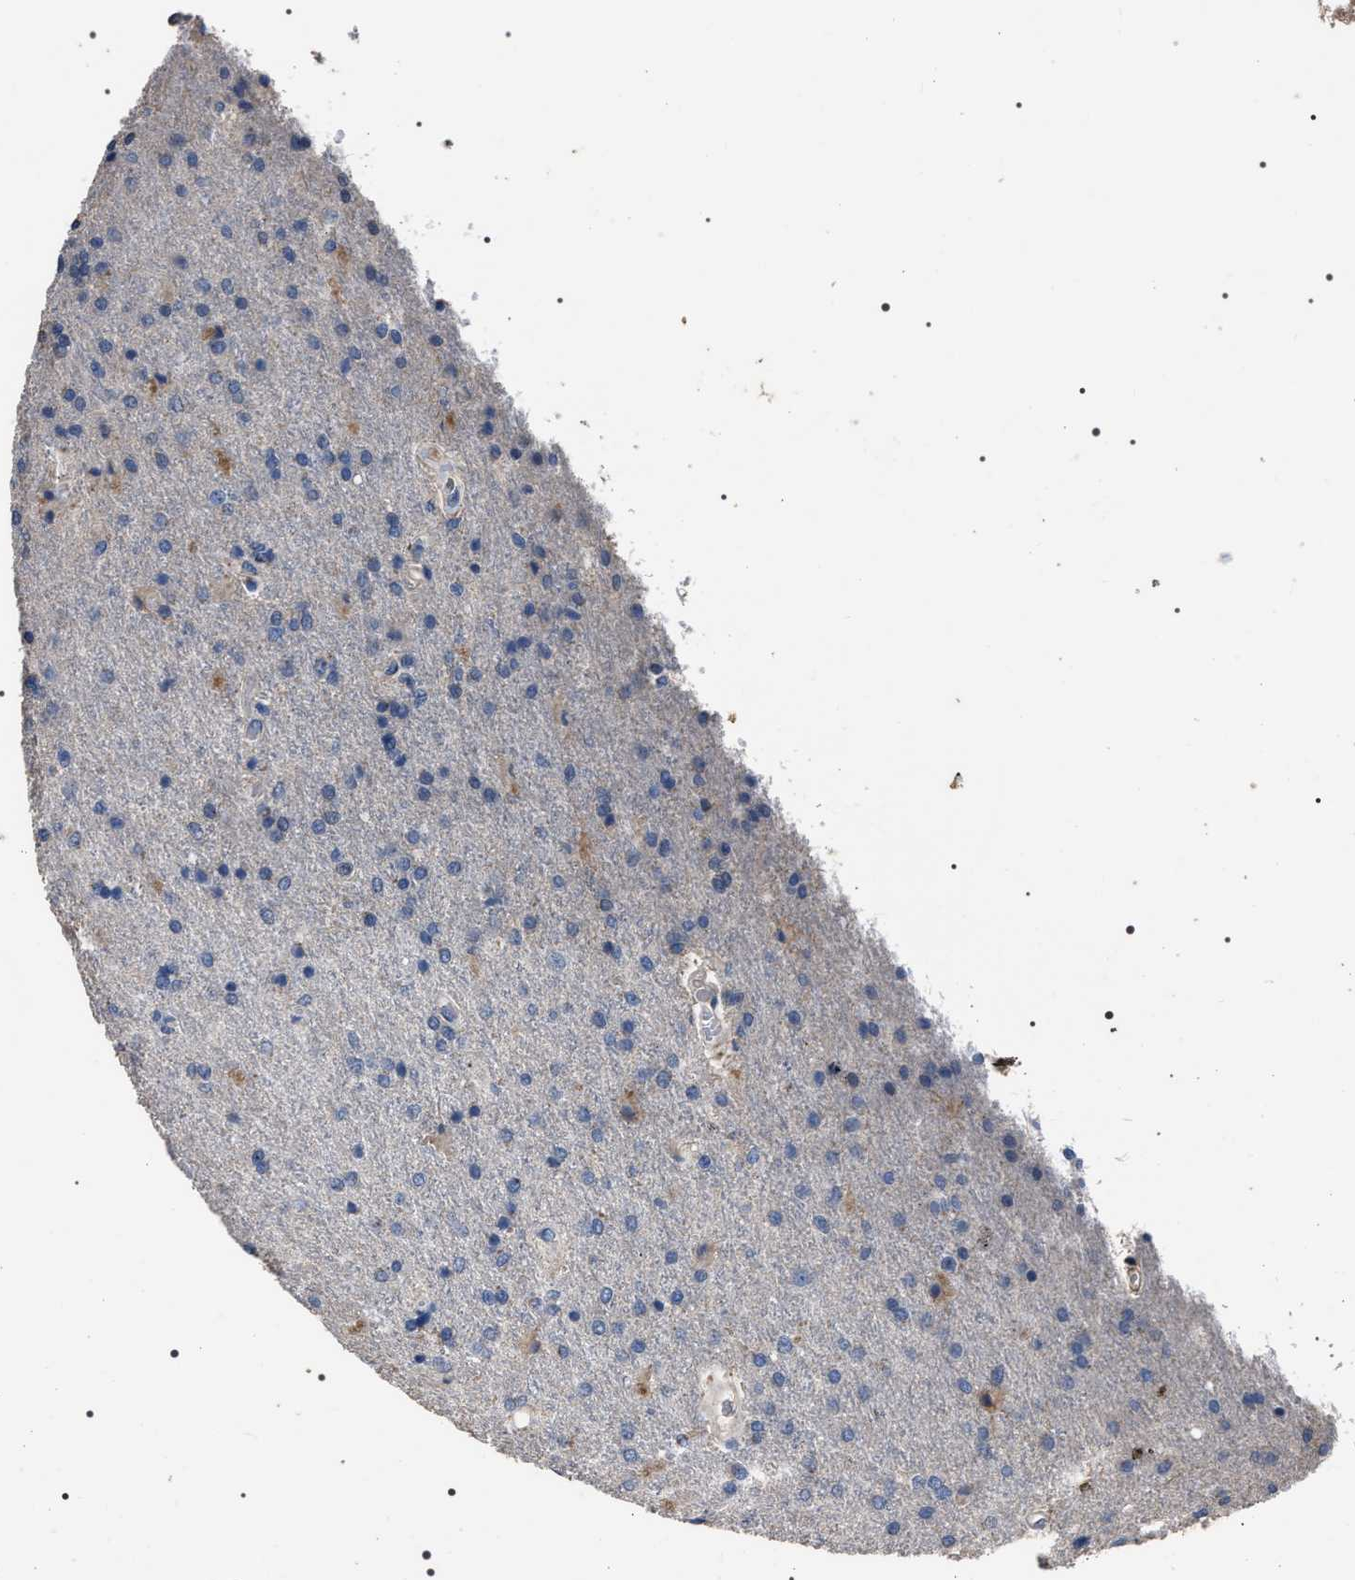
{"staining": {"intensity": "negative", "quantity": "none", "location": "none"}, "tissue": "glioma", "cell_type": "Tumor cells", "image_type": "cancer", "snomed": [{"axis": "morphology", "description": "Glioma, malignant, High grade"}, {"axis": "topography", "description": "Brain"}], "caption": "Immunohistochemistry (IHC) image of neoplastic tissue: human malignant glioma (high-grade) stained with DAB (3,3'-diaminobenzidine) reveals no significant protein expression in tumor cells.", "gene": "TRIM54", "patient": {"sex": "male", "age": 72}}